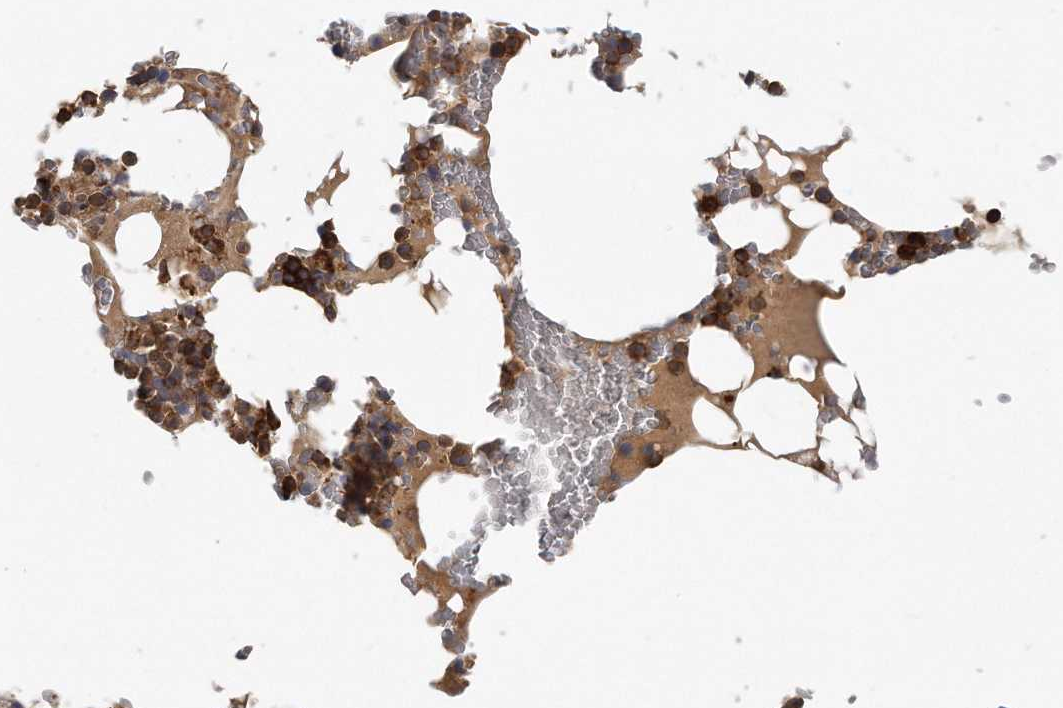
{"staining": {"intensity": "strong", "quantity": "25%-75%", "location": "cytoplasmic/membranous"}, "tissue": "bone marrow", "cell_type": "Hematopoietic cells", "image_type": "normal", "snomed": [{"axis": "morphology", "description": "Normal tissue, NOS"}, {"axis": "topography", "description": "Bone marrow"}], "caption": "The histopathology image displays a brown stain indicating the presence of a protein in the cytoplasmic/membranous of hematopoietic cells in bone marrow. The staining was performed using DAB (3,3'-diaminobenzidine) to visualize the protein expression in brown, while the nuclei were stained in blue with hematoxylin (Magnification: 20x).", "gene": "EIF3I", "patient": {"sex": "male", "age": 58}}